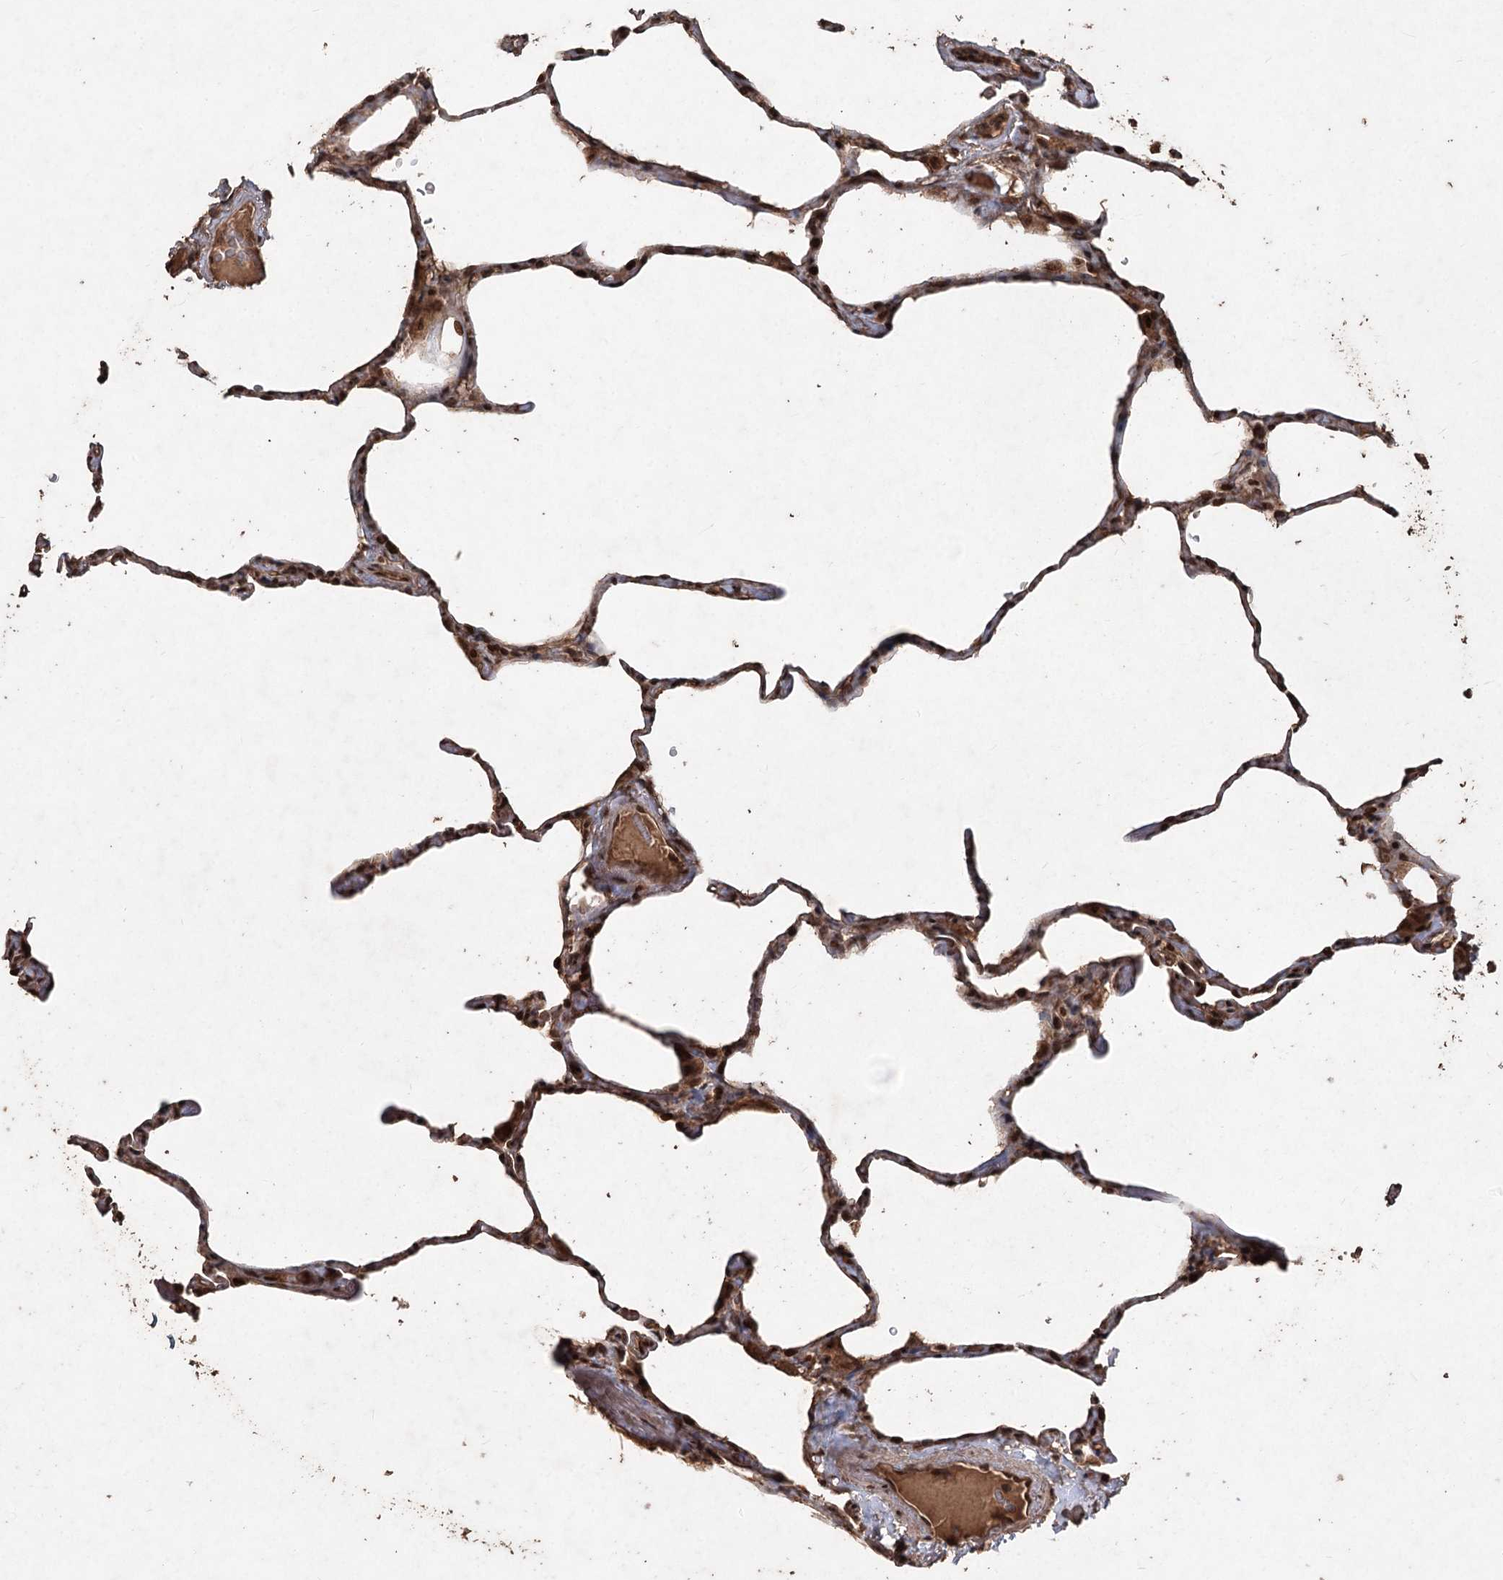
{"staining": {"intensity": "moderate", "quantity": ">75%", "location": "cytoplasmic/membranous,nuclear"}, "tissue": "lung", "cell_type": "Alveolar cells", "image_type": "normal", "snomed": [{"axis": "morphology", "description": "Normal tissue, NOS"}, {"axis": "topography", "description": "Lung"}], "caption": "Brown immunohistochemical staining in benign lung reveals moderate cytoplasmic/membranous,nuclear staining in approximately >75% of alveolar cells.", "gene": "FBXO7", "patient": {"sex": "male", "age": 65}}